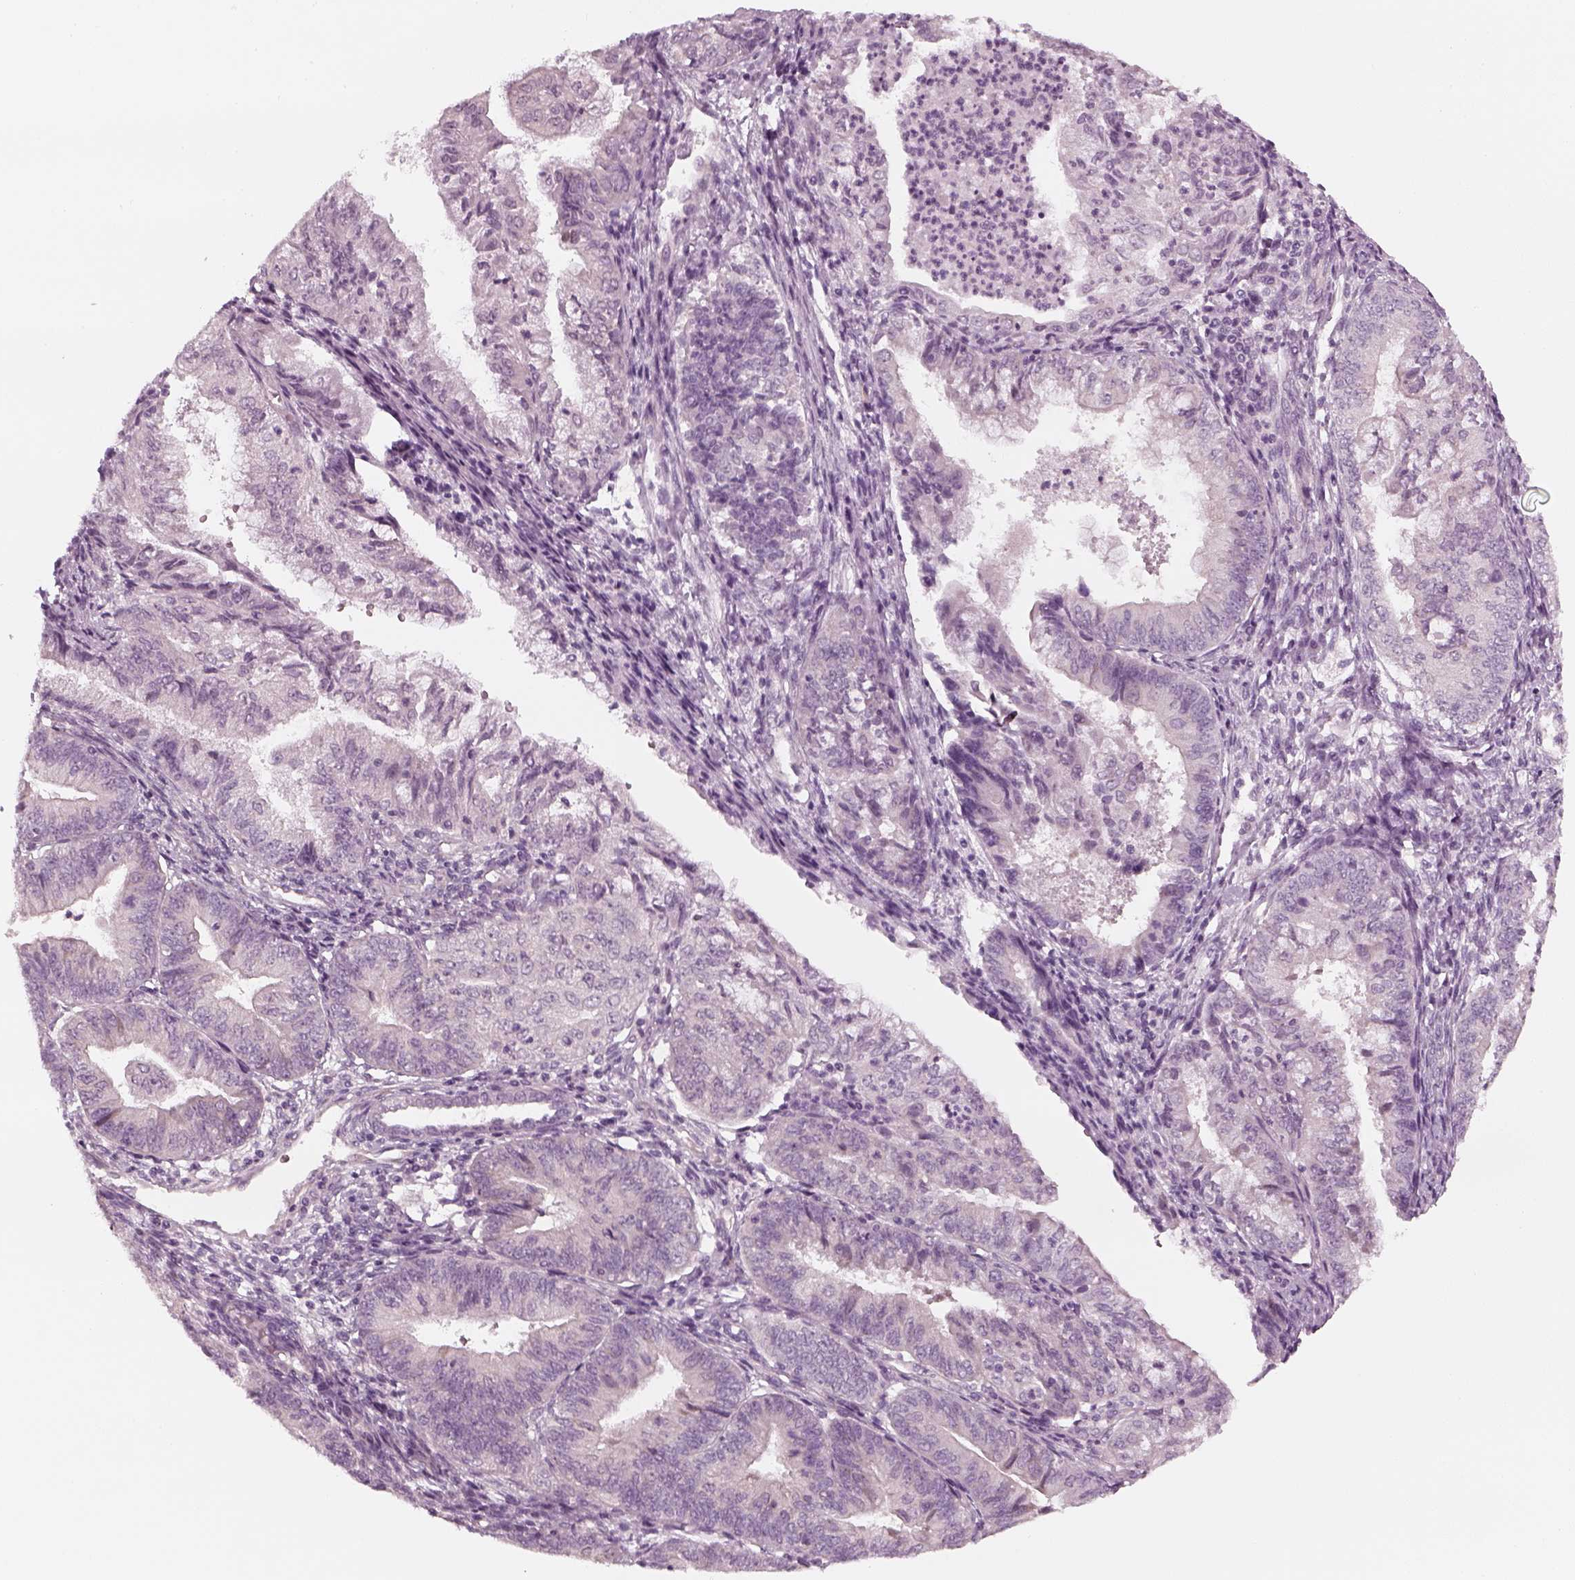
{"staining": {"intensity": "negative", "quantity": "none", "location": "none"}, "tissue": "endometrial cancer", "cell_type": "Tumor cells", "image_type": "cancer", "snomed": [{"axis": "morphology", "description": "Adenocarcinoma, NOS"}, {"axis": "topography", "description": "Endometrium"}], "caption": "This is an immunohistochemistry (IHC) histopathology image of human adenocarcinoma (endometrial). There is no expression in tumor cells.", "gene": "PNMT", "patient": {"sex": "female", "age": 55}}